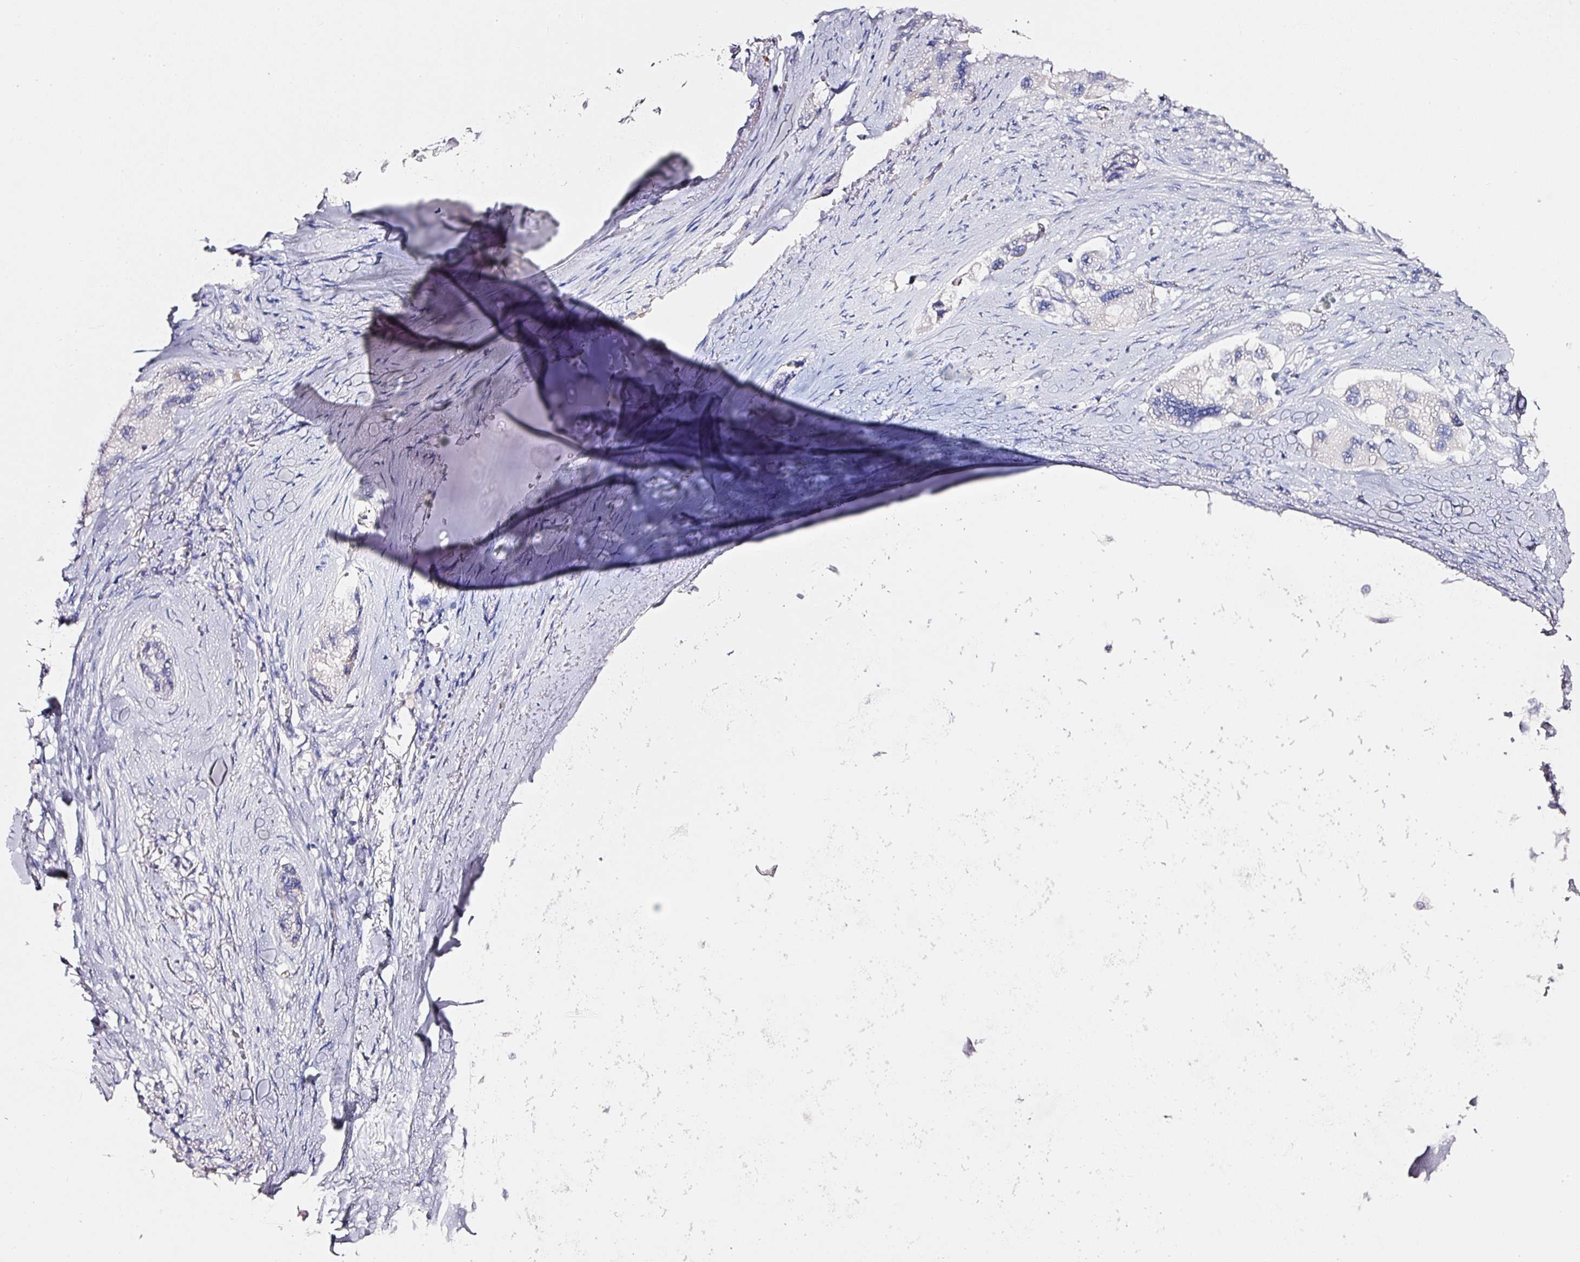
{"staining": {"intensity": "negative", "quantity": "none", "location": "none"}, "tissue": "lung cancer", "cell_type": "Tumor cells", "image_type": "cancer", "snomed": [{"axis": "morphology", "description": "Adenocarcinoma, NOS"}, {"axis": "topography", "description": "Lung"}], "caption": "This is a image of immunohistochemistry (IHC) staining of lung cancer, which shows no positivity in tumor cells. The staining was performed using DAB (3,3'-diaminobenzidine) to visualize the protein expression in brown, while the nuclei were stained in blue with hematoxylin (Magnification: 20x).", "gene": "PDXDC1", "patient": {"sex": "female", "age": 54}}